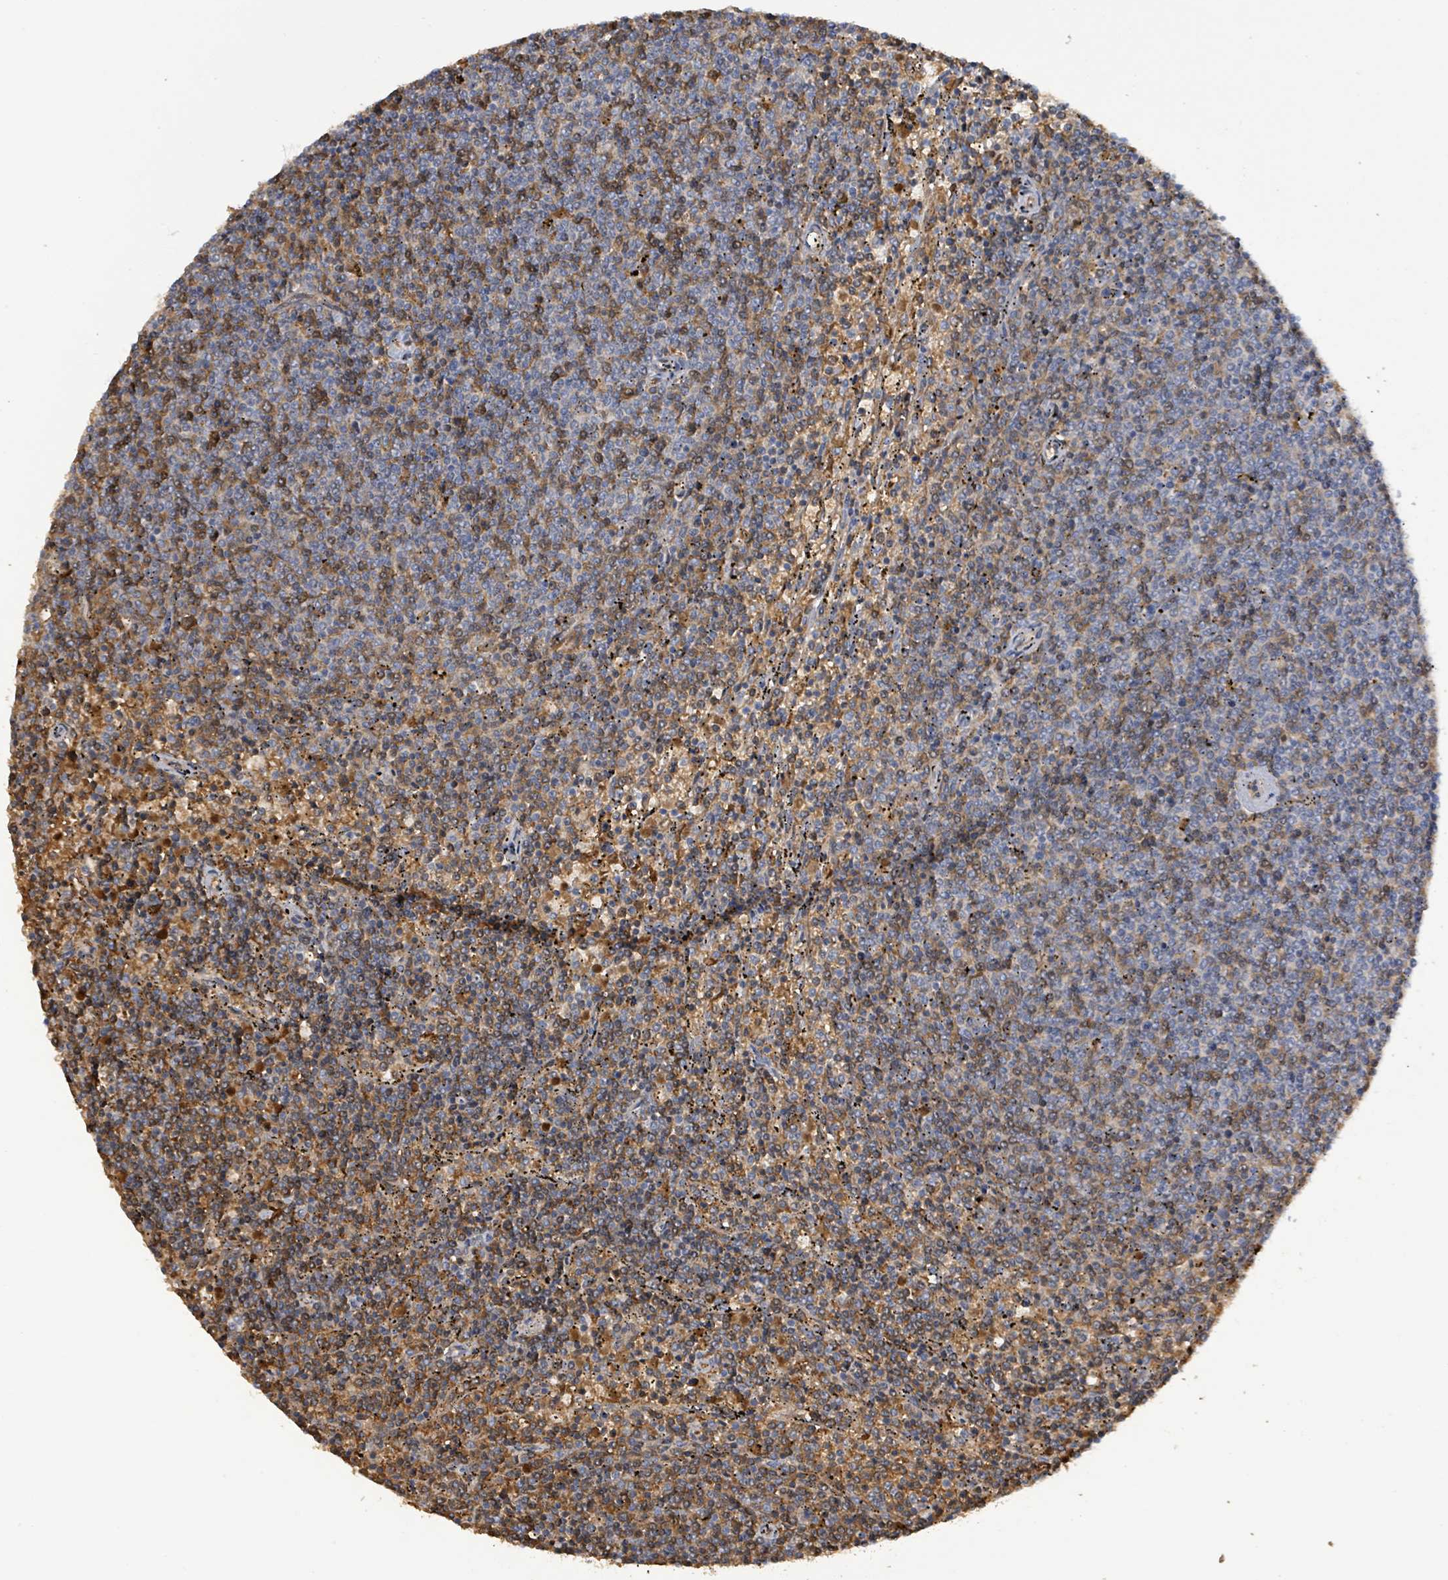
{"staining": {"intensity": "moderate", "quantity": "25%-75%", "location": "cytoplasmic/membranous"}, "tissue": "lymphoma", "cell_type": "Tumor cells", "image_type": "cancer", "snomed": [{"axis": "morphology", "description": "Malignant lymphoma, non-Hodgkin's type, Low grade"}, {"axis": "topography", "description": "Spleen"}], "caption": "Tumor cells reveal moderate cytoplasmic/membranous expression in about 25%-75% of cells in lymphoma.", "gene": "SEBOX", "patient": {"sex": "female", "age": 50}}